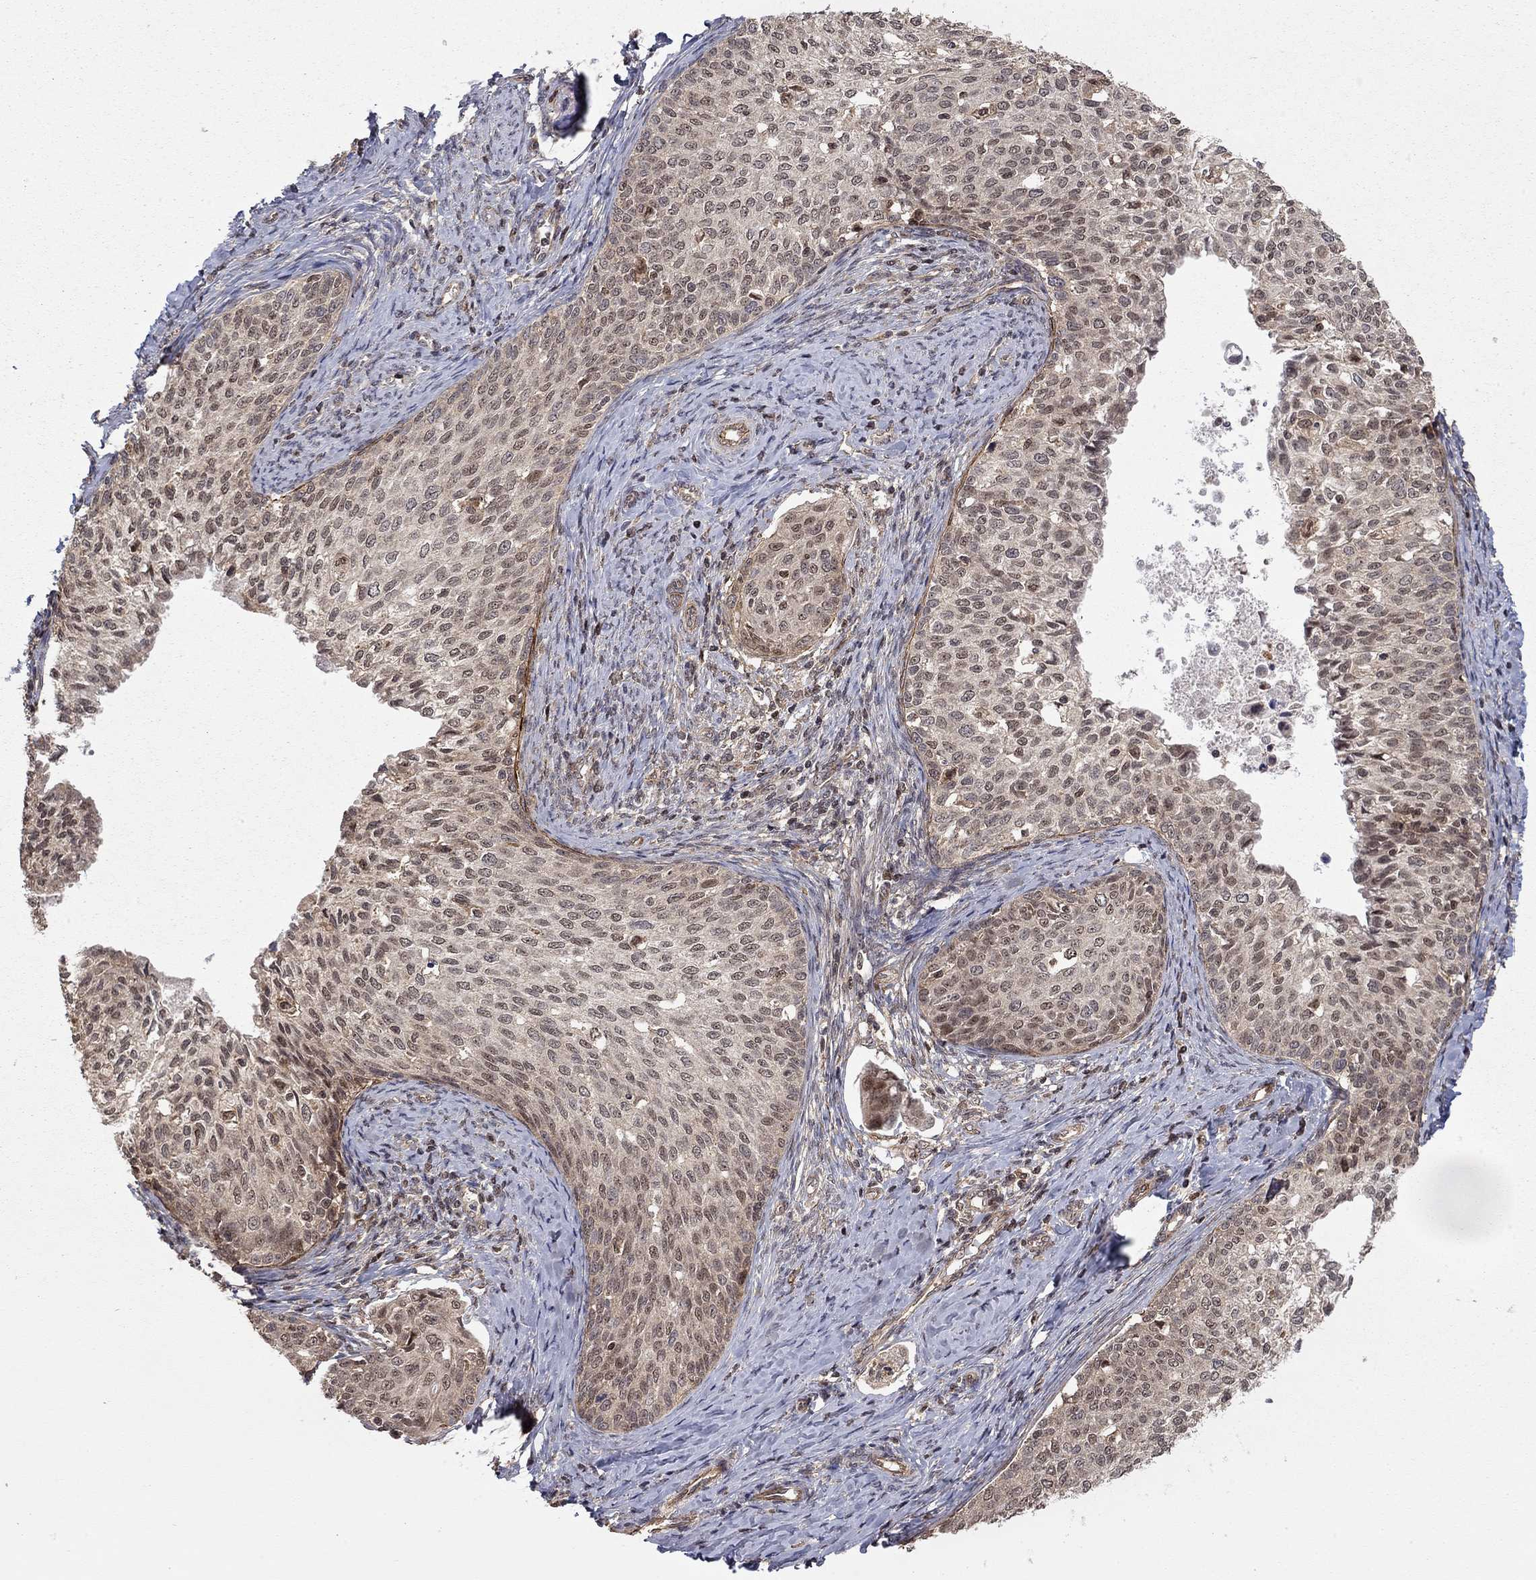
{"staining": {"intensity": "moderate", "quantity": "<25%", "location": "nuclear"}, "tissue": "cervical cancer", "cell_type": "Tumor cells", "image_type": "cancer", "snomed": [{"axis": "morphology", "description": "Squamous cell carcinoma, NOS"}, {"axis": "topography", "description": "Cervix"}], "caption": "The photomicrograph exhibits immunohistochemical staining of cervical squamous cell carcinoma. There is moderate nuclear staining is appreciated in about <25% of tumor cells.", "gene": "TDP1", "patient": {"sex": "female", "age": 51}}